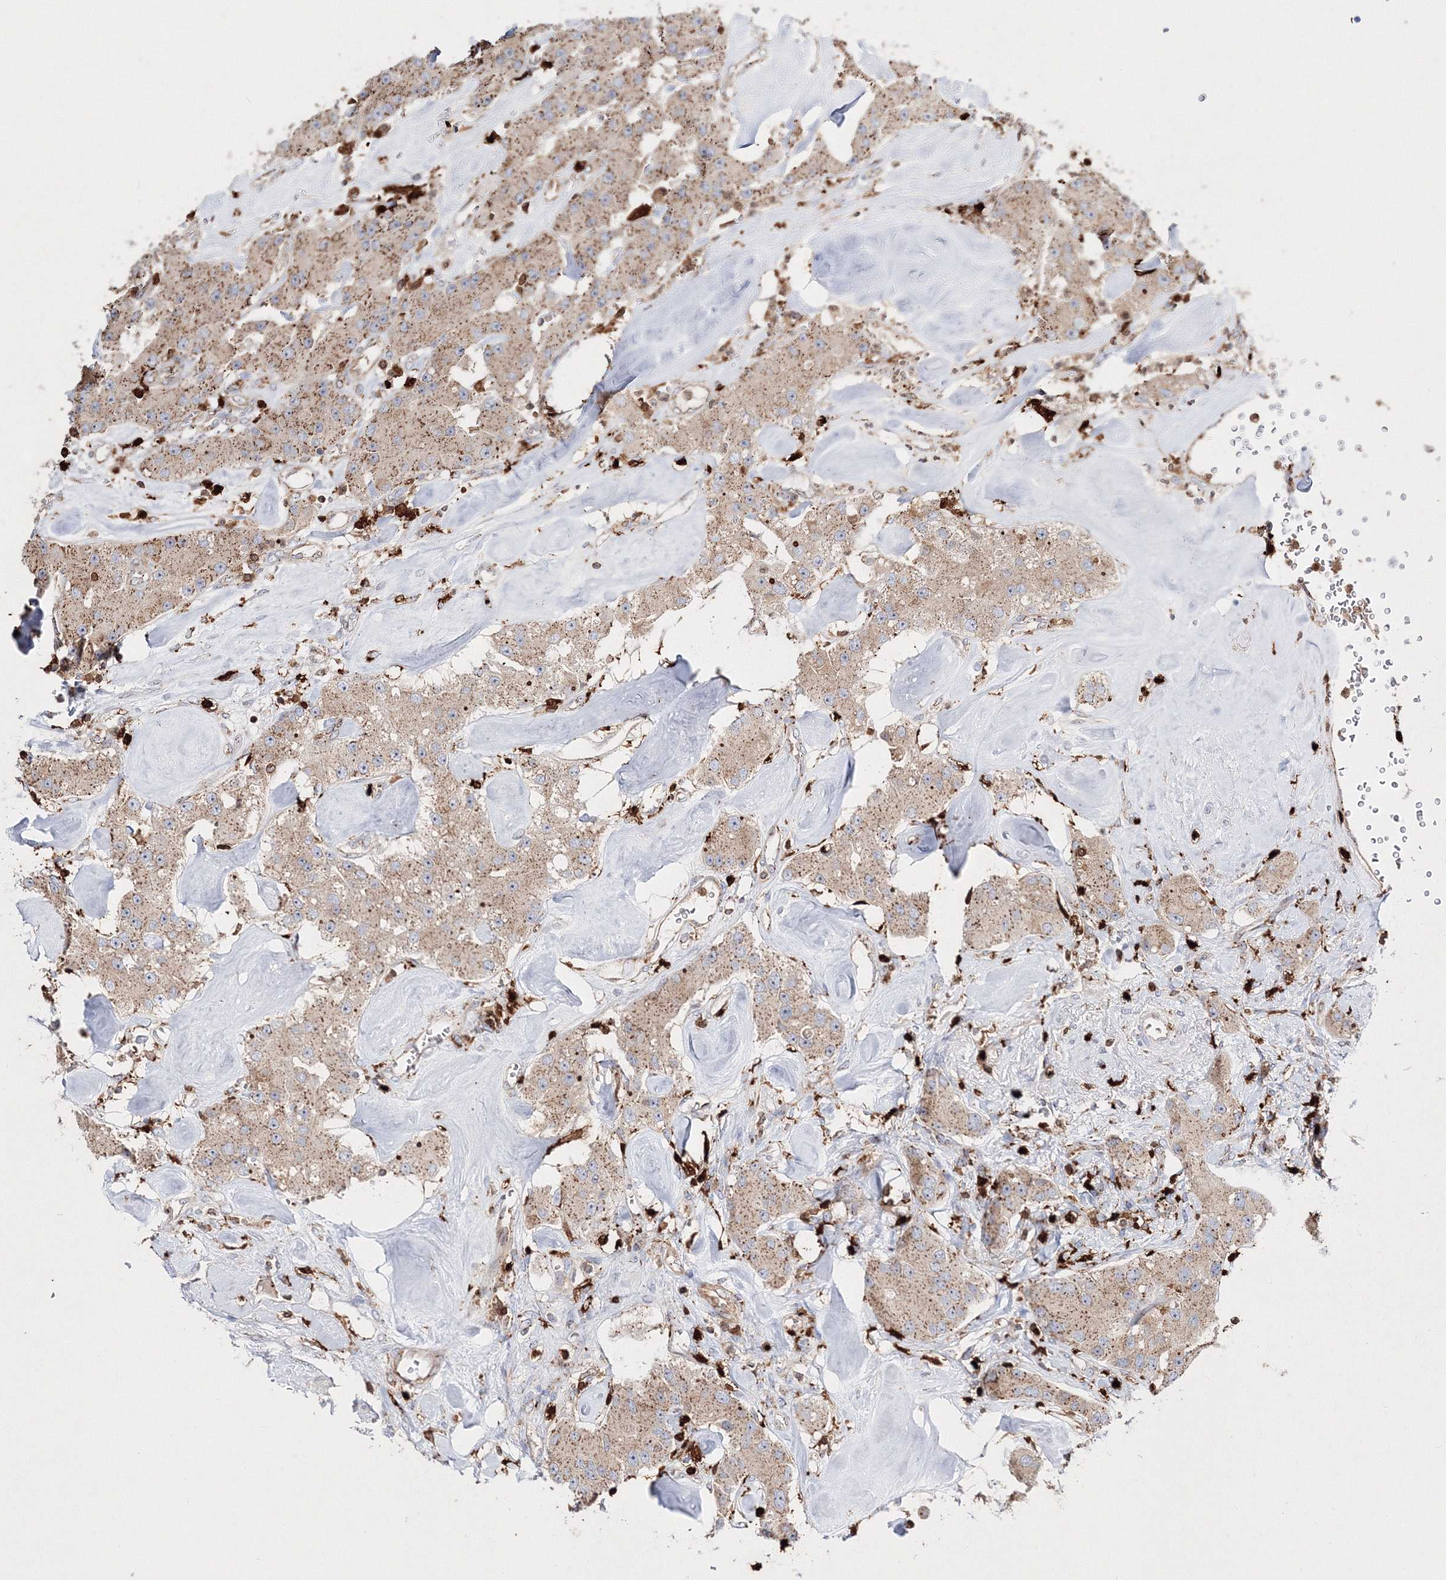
{"staining": {"intensity": "moderate", "quantity": ">75%", "location": "cytoplasmic/membranous"}, "tissue": "carcinoid", "cell_type": "Tumor cells", "image_type": "cancer", "snomed": [{"axis": "morphology", "description": "Carcinoid, malignant, NOS"}, {"axis": "topography", "description": "Pancreas"}], "caption": "A high-resolution image shows immunohistochemistry (IHC) staining of carcinoid, which displays moderate cytoplasmic/membranous staining in approximately >75% of tumor cells. Using DAB (3,3'-diaminobenzidine) (brown) and hematoxylin (blue) stains, captured at high magnification using brightfield microscopy.", "gene": "ARCN1", "patient": {"sex": "male", "age": 41}}